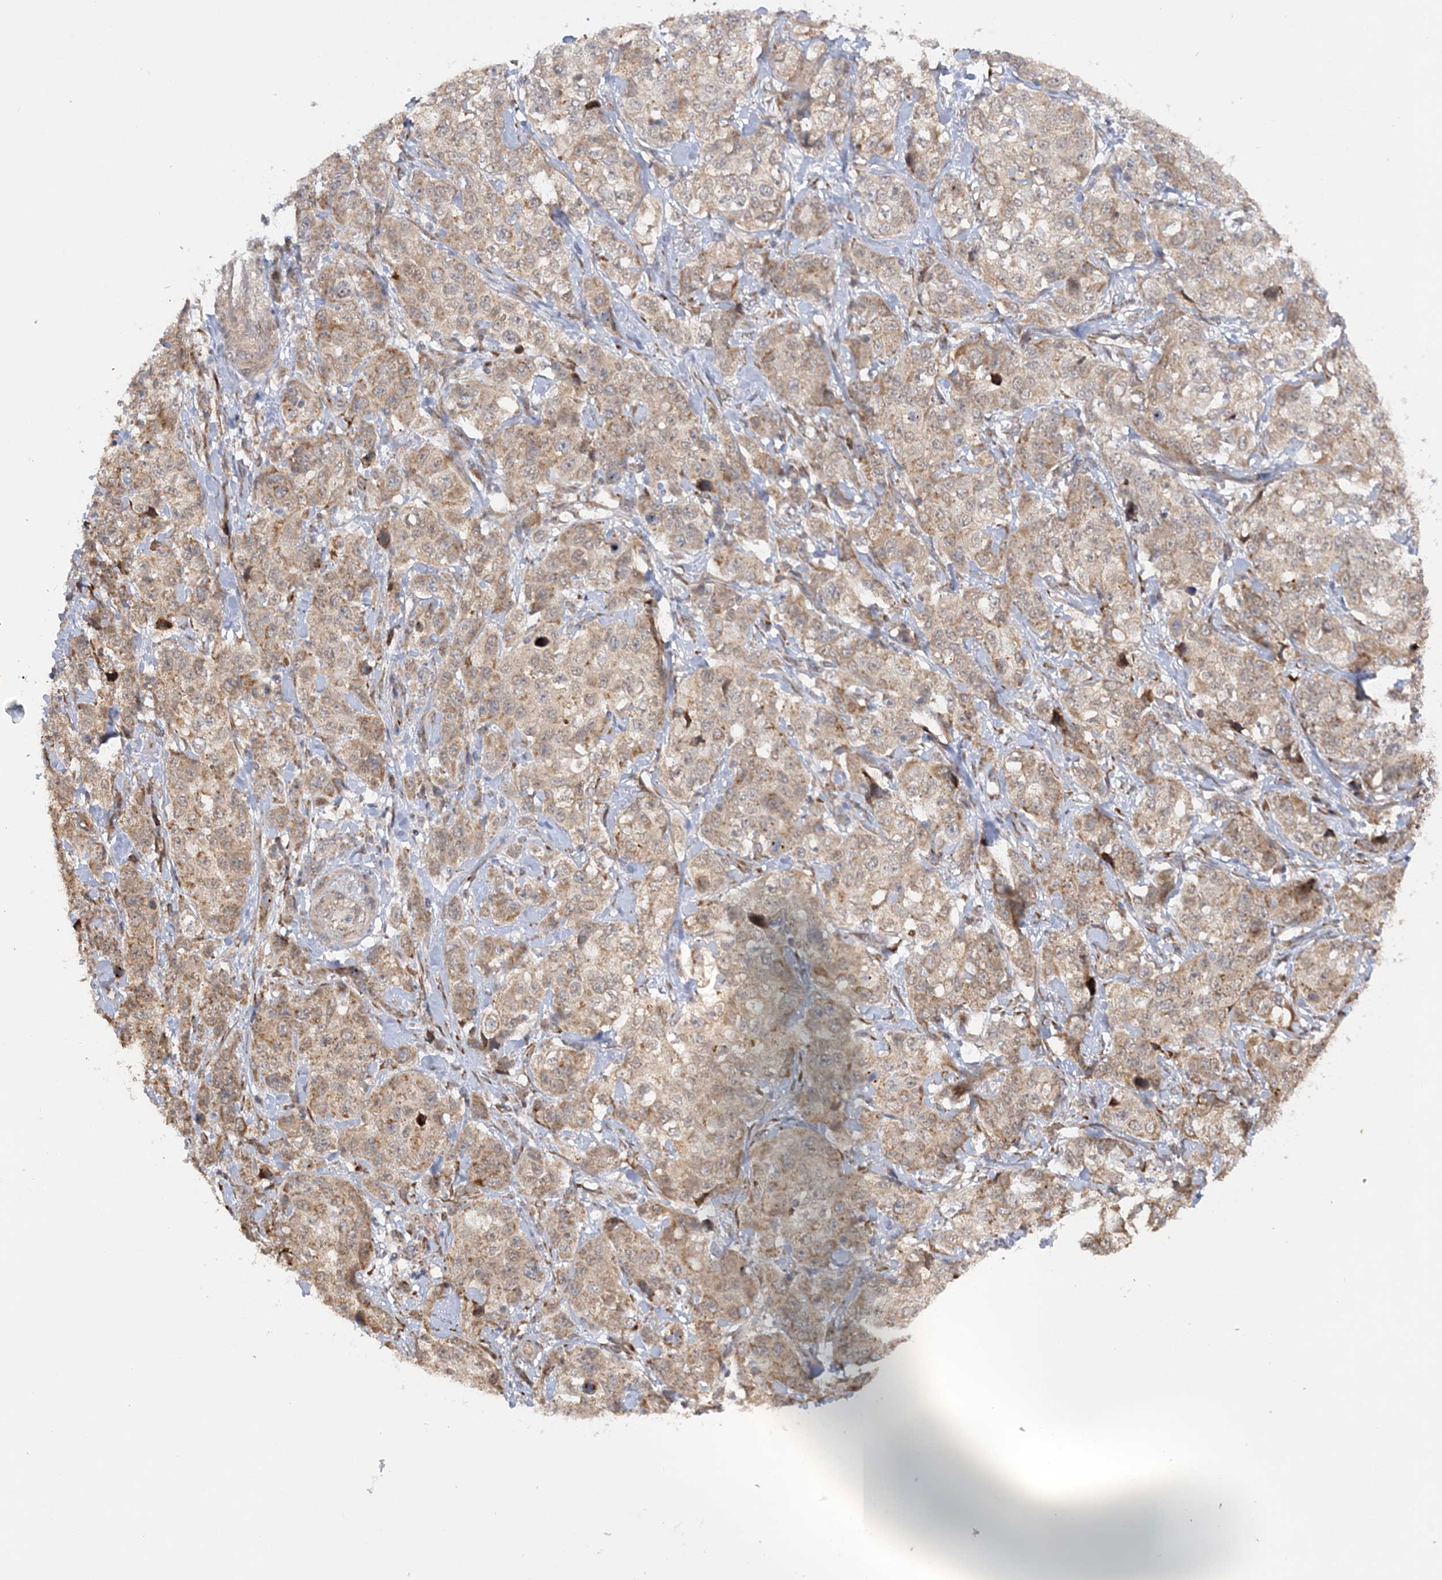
{"staining": {"intensity": "moderate", "quantity": ">75%", "location": "cytoplasmic/membranous"}, "tissue": "stomach cancer", "cell_type": "Tumor cells", "image_type": "cancer", "snomed": [{"axis": "morphology", "description": "Adenocarcinoma, NOS"}, {"axis": "topography", "description": "Stomach"}], "caption": "IHC of human stomach cancer (adenocarcinoma) shows medium levels of moderate cytoplasmic/membranous staining in approximately >75% of tumor cells. (DAB IHC with brightfield microscopy, high magnification).", "gene": "MRPL47", "patient": {"sex": "male", "age": 48}}